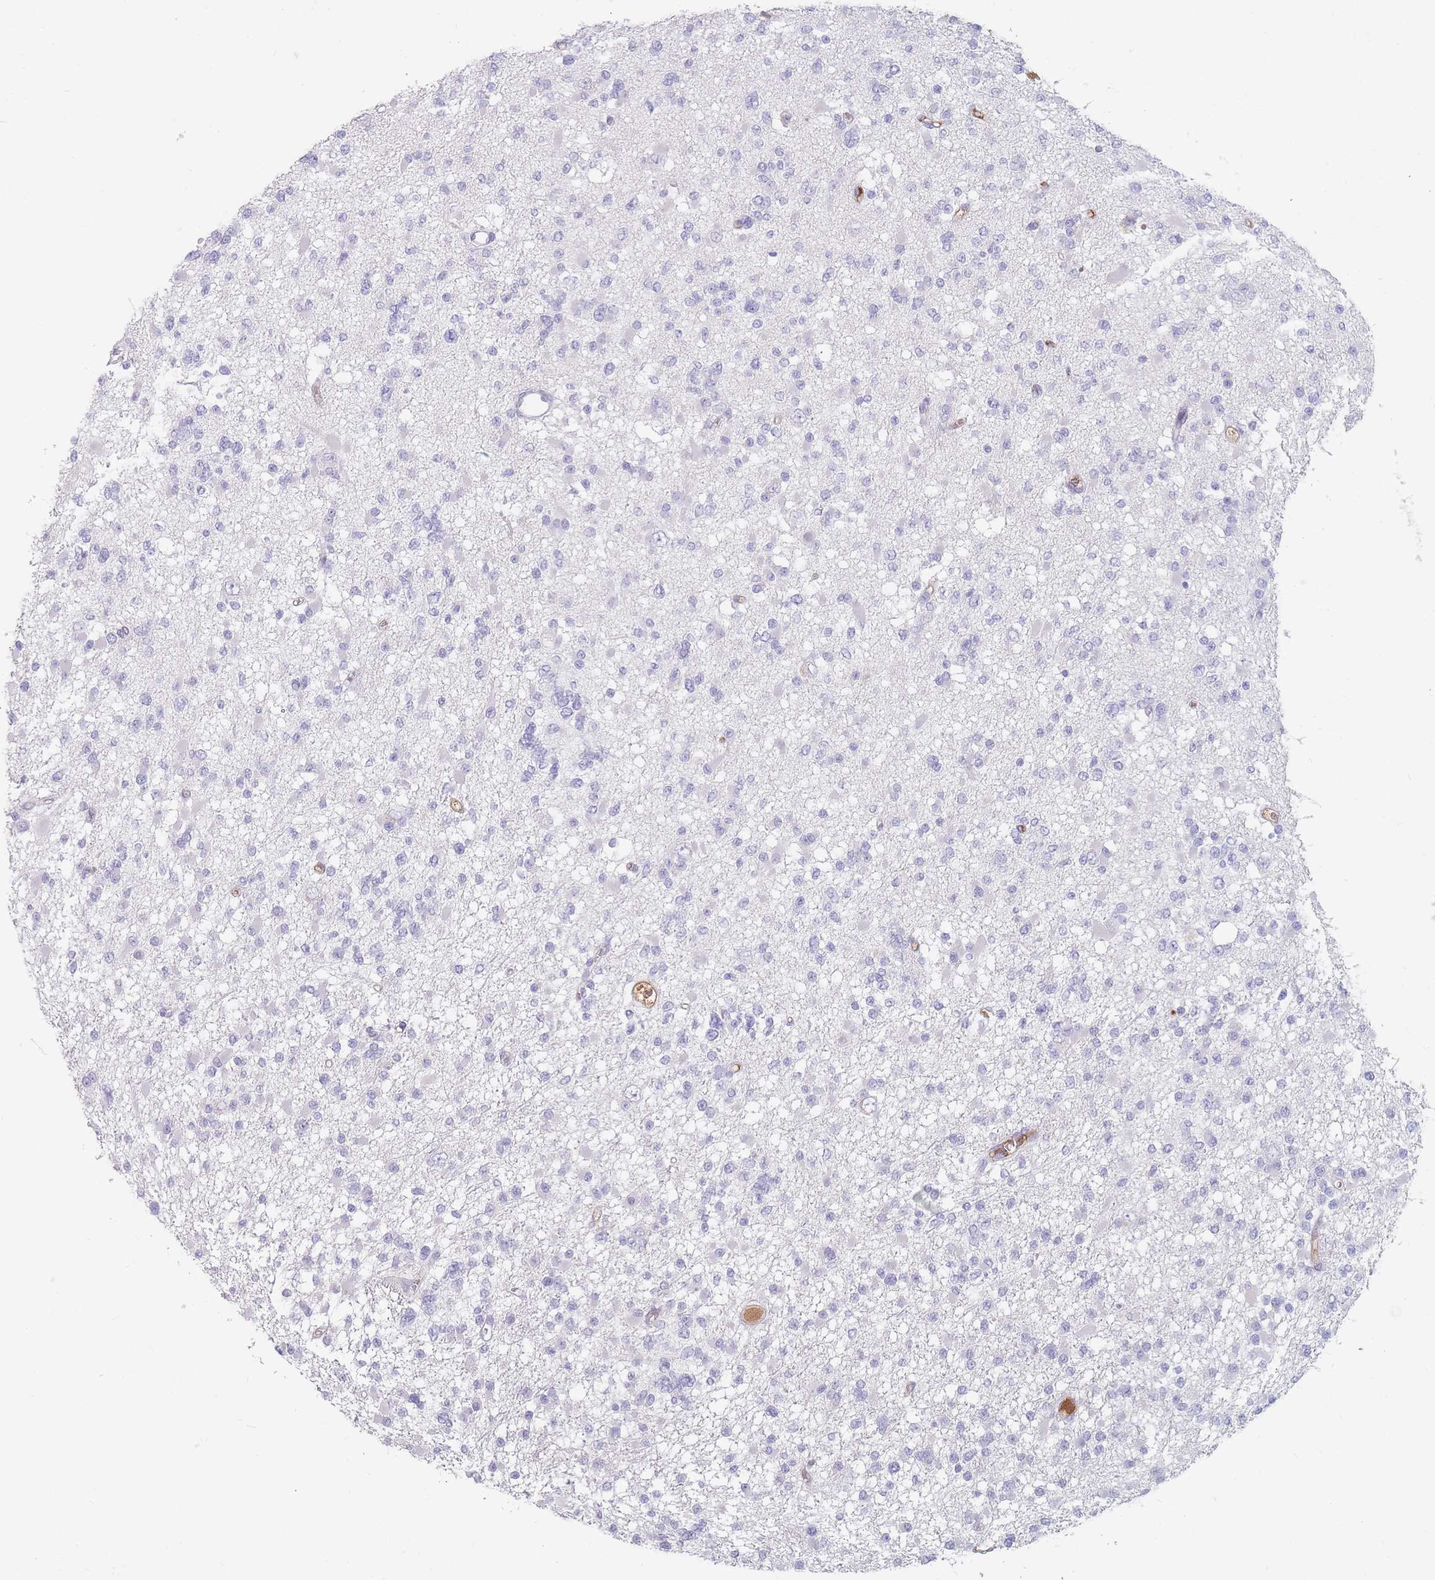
{"staining": {"intensity": "negative", "quantity": "none", "location": "none"}, "tissue": "glioma", "cell_type": "Tumor cells", "image_type": "cancer", "snomed": [{"axis": "morphology", "description": "Glioma, malignant, Low grade"}, {"axis": "topography", "description": "Brain"}], "caption": "Immunohistochemical staining of glioma reveals no significant positivity in tumor cells.", "gene": "PRG4", "patient": {"sex": "female", "age": 22}}